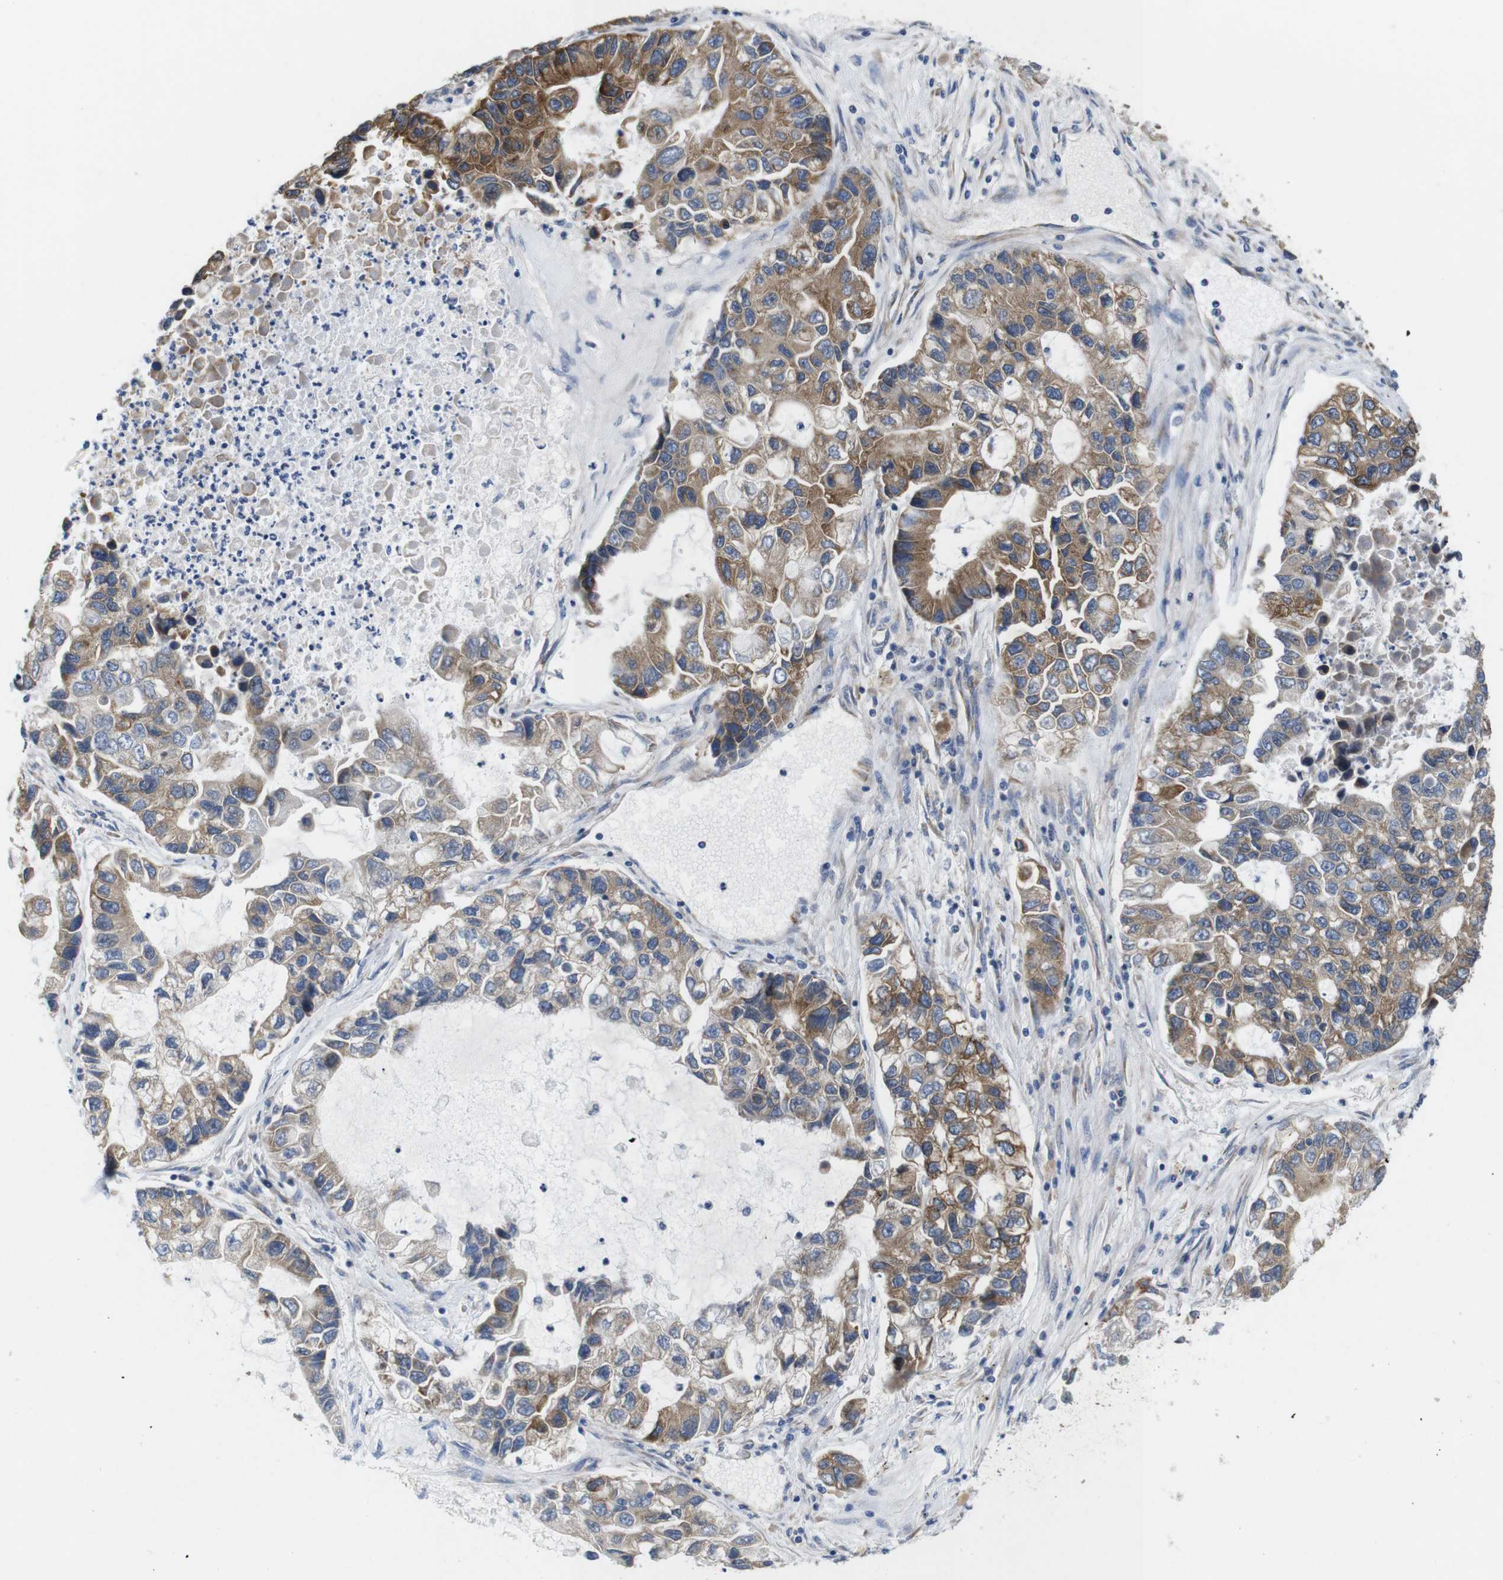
{"staining": {"intensity": "moderate", "quantity": ">75%", "location": "cytoplasmic/membranous"}, "tissue": "lung cancer", "cell_type": "Tumor cells", "image_type": "cancer", "snomed": [{"axis": "morphology", "description": "Adenocarcinoma, NOS"}, {"axis": "topography", "description": "Lung"}], "caption": "DAB (3,3'-diaminobenzidine) immunohistochemical staining of lung adenocarcinoma demonstrates moderate cytoplasmic/membranous protein expression in approximately >75% of tumor cells.", "gene": "HACD3", "patient": {"sex": "female", "age": 51}}